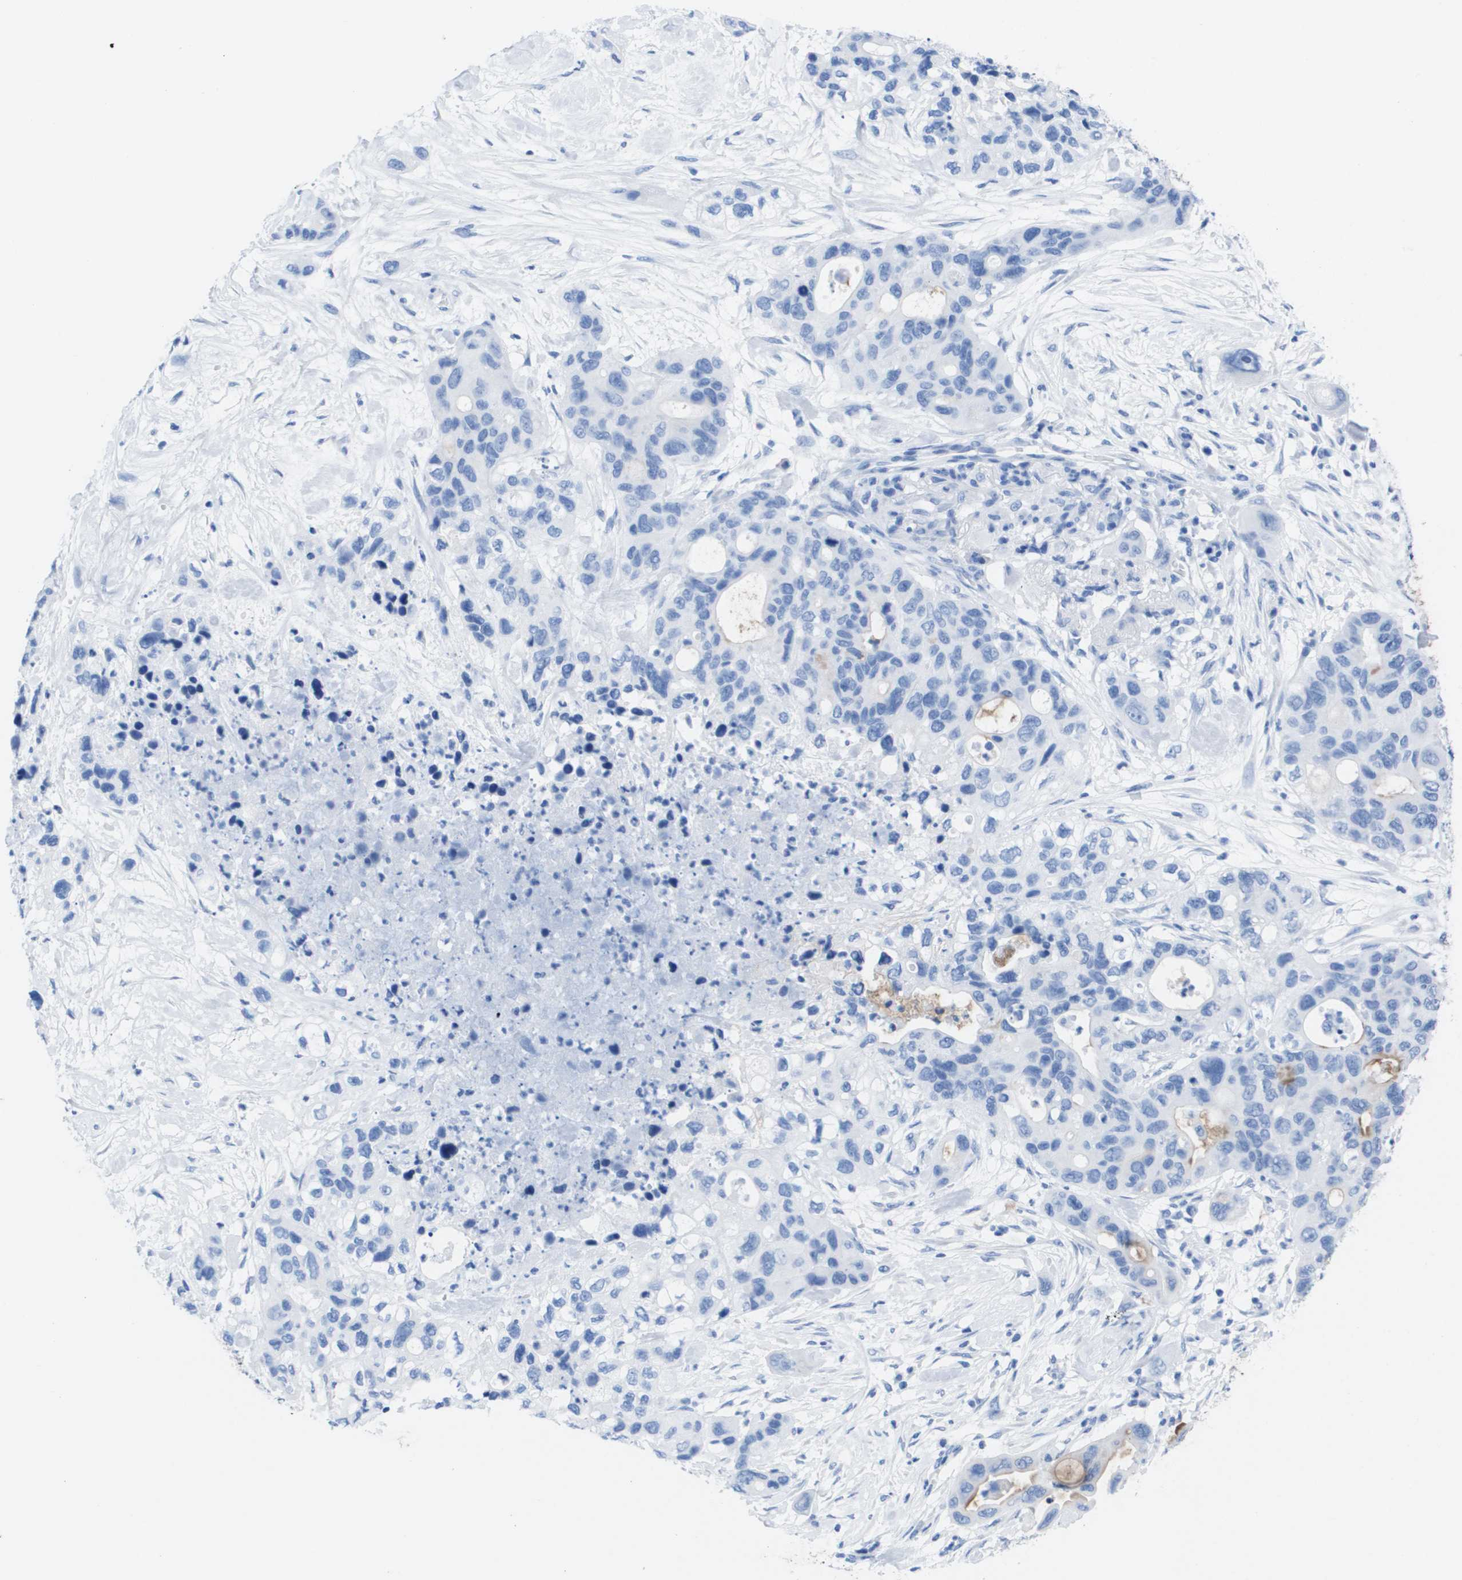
{"staining": {"intensity": "negative", "quantity": "none", "location": "none"}, "tissue": "pancreatic cancer", "cell_type": "Tumor cells", "image_type": "cancer", "snomed": [{"axis": "morphology", "description": "Adenocarcinoma, NOS"}, {"axis": "topography", "description": "Pancreas"}], "caption": "Human pancreatic cancer stained for a protein using IHC reveals no staining in tumor cells.", "gene": "KCNA3", "patient": {"sex": "female", "age": 71}}